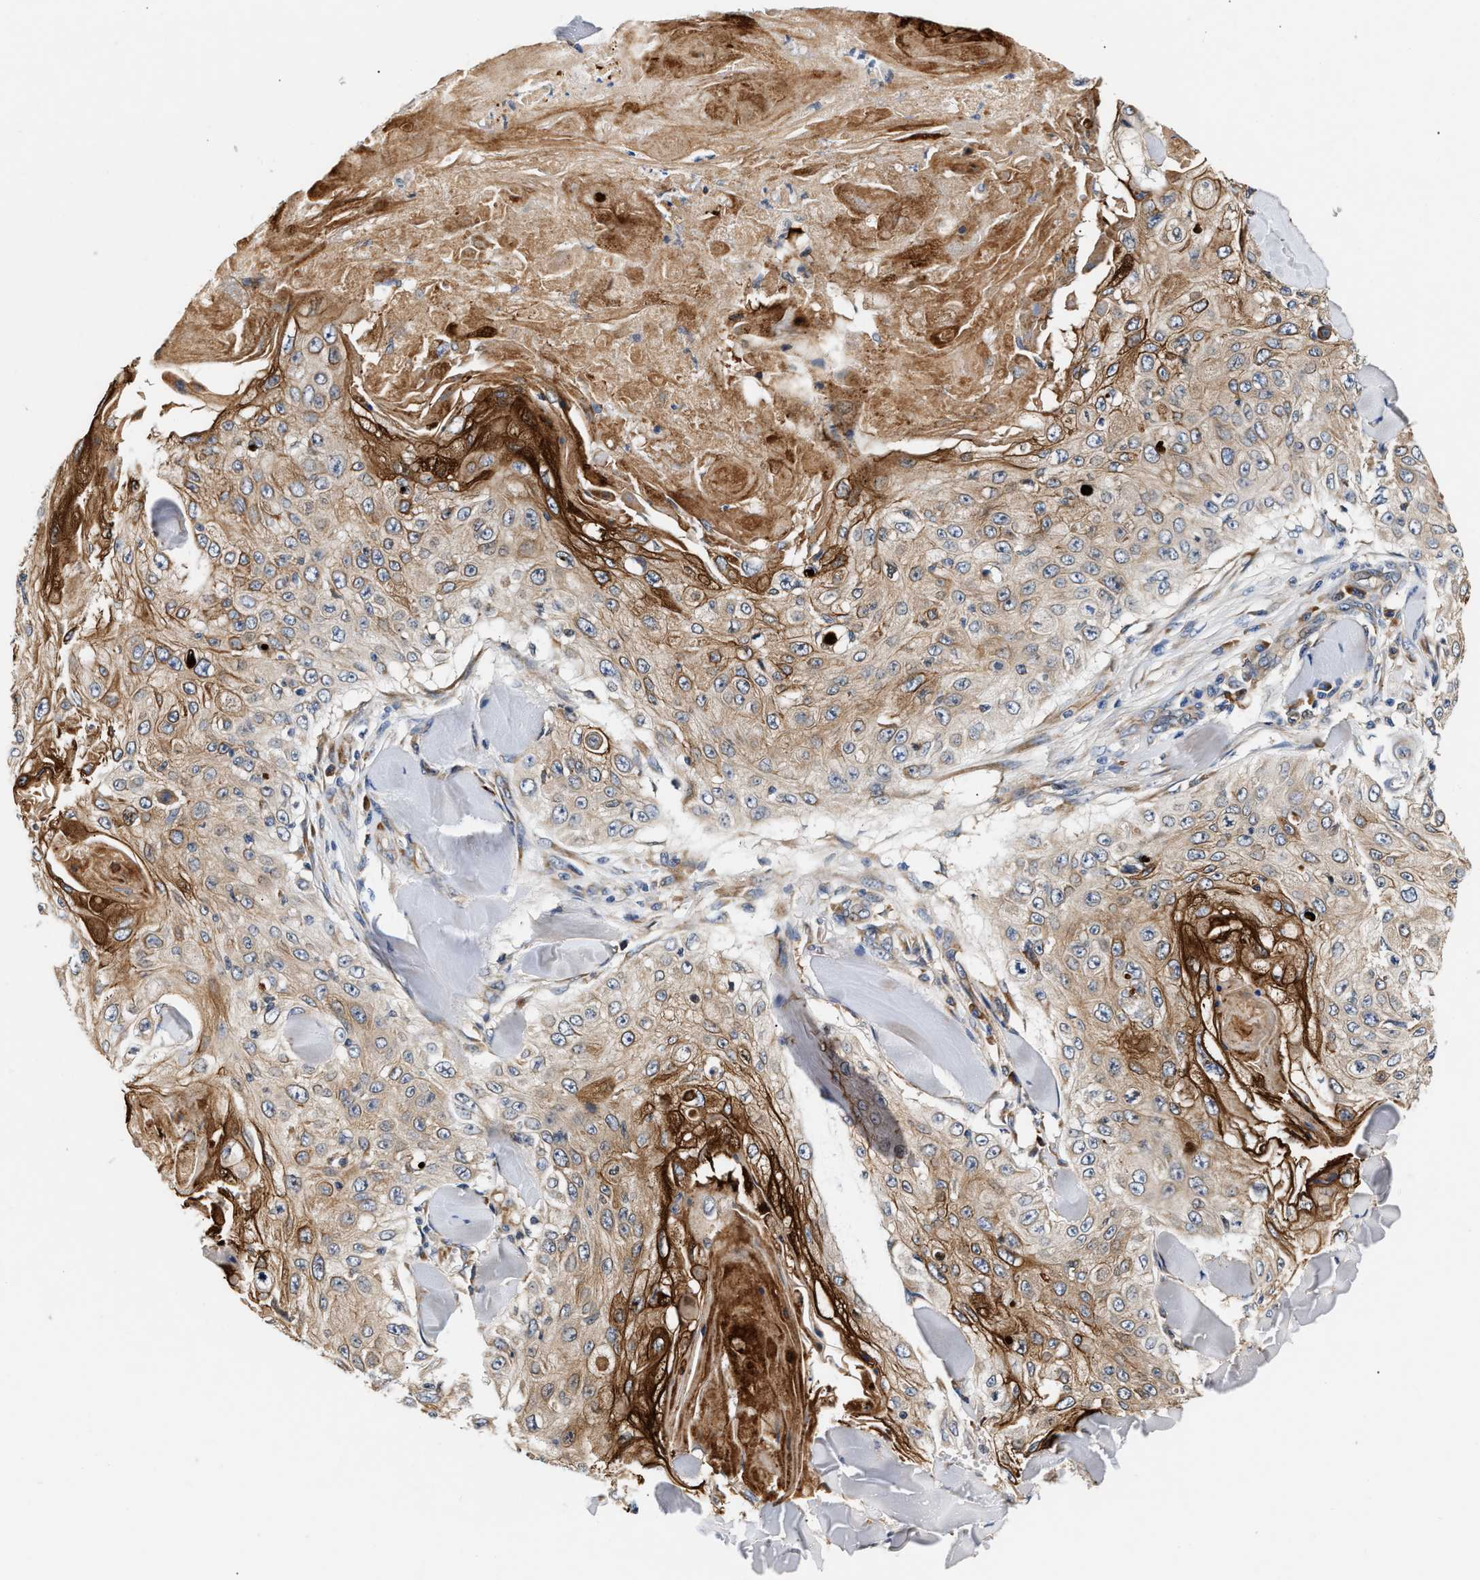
{"staining": {"intensity": "moderate", "quantity": ">75%", "location": "cytoplasmic/membranous"}, "tissue": "skin cancer", "cell_type": "Tumor cells", "image_type": "cancer", "snomed": [{"axis": "morphology", "description": "Squamous cell carcinoma, NOS"}, {"axis": "topography", "description": "Skin"}], "caption": "This photomicrograph reveals immunohistochemistry staining of human skin cancer (squamous cell carcinoma), with medium moderate cytoplasmic/membranous staining in approximately >75% of tumor cells.", "gene": "IFT74", "patient": {"sex": "male", "age": 86}}